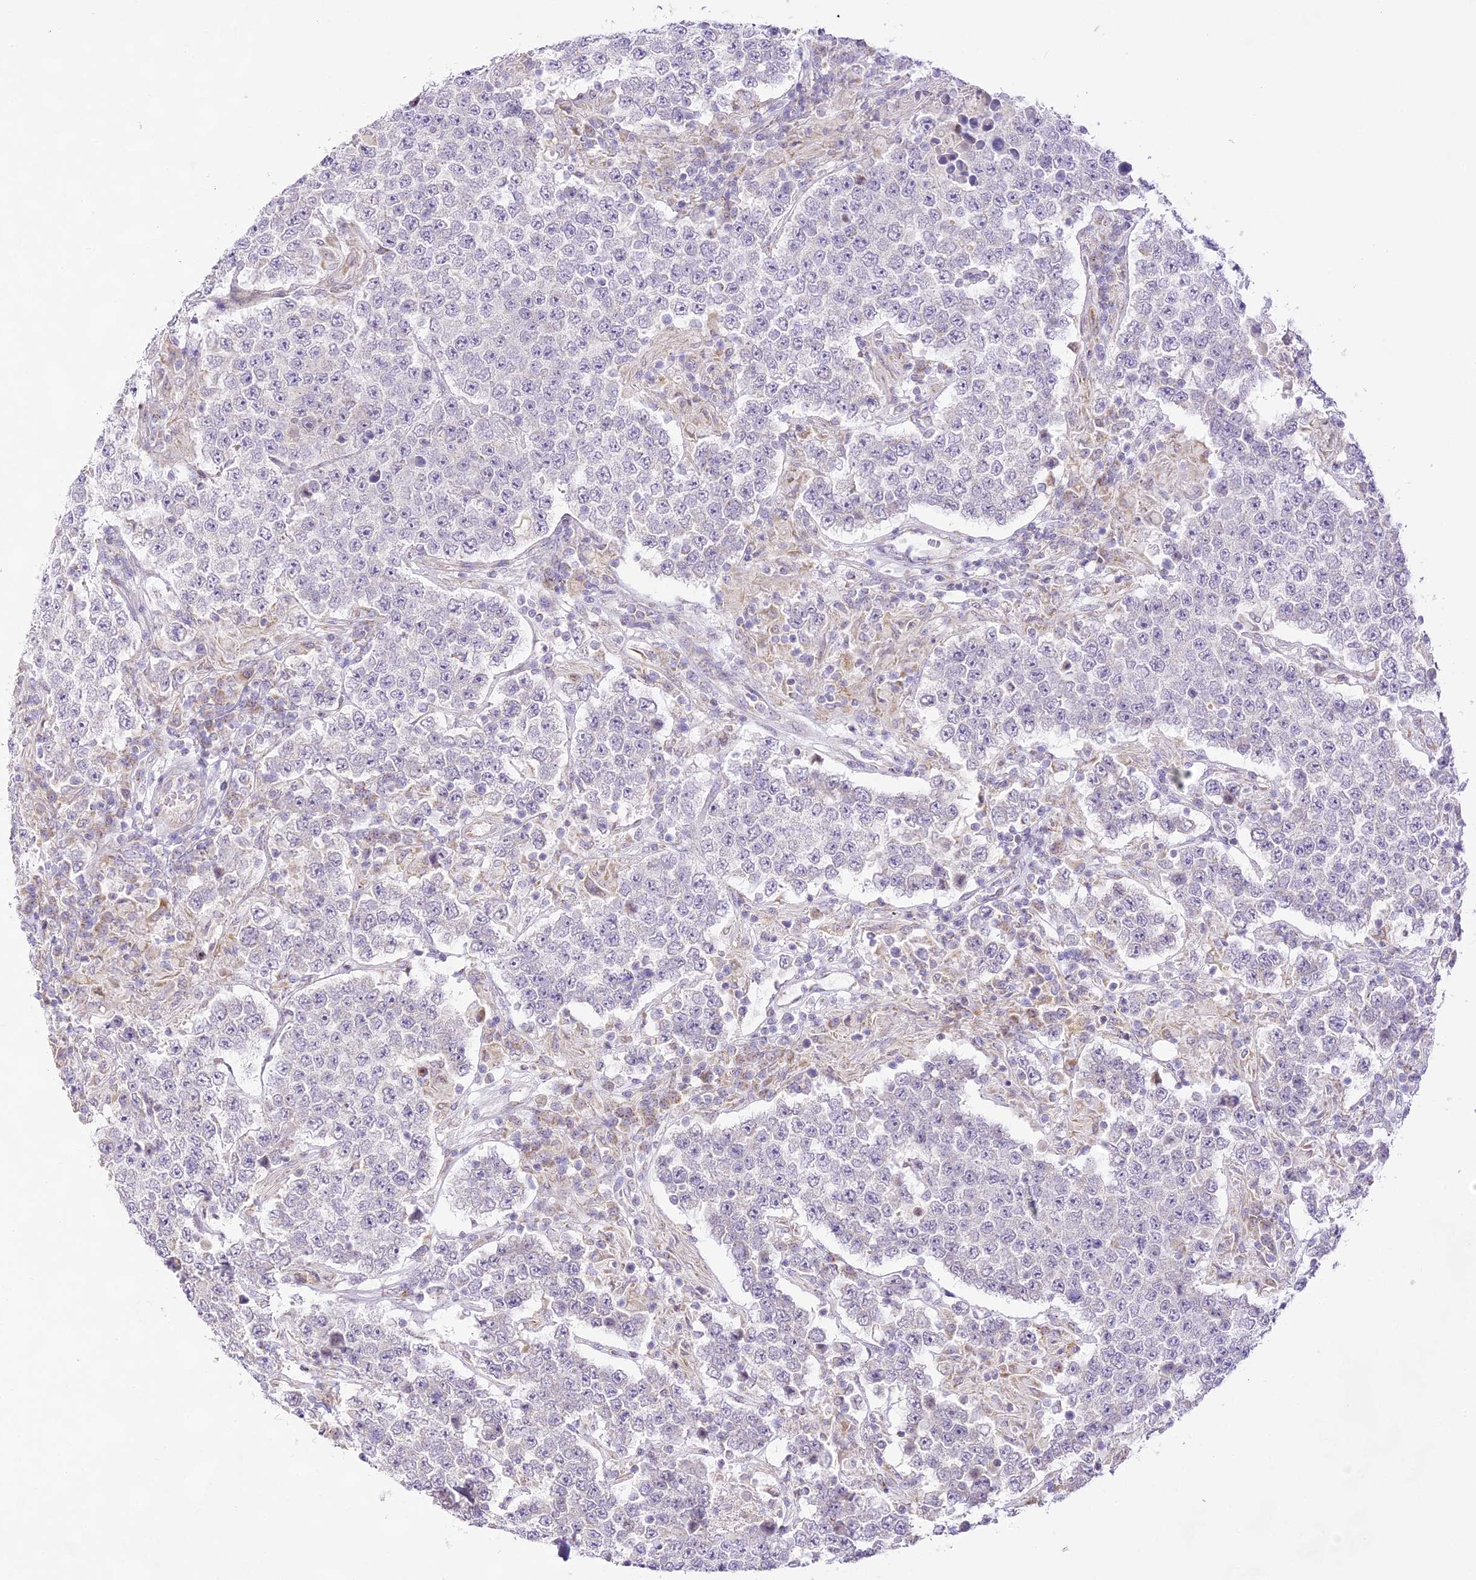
{"staining": {"intensity": "negative", "quantity": "none", "location": "none"}, "tissue": "testis cancer", "cell_type": "Tumor cells", "image_type": "cancer", "snomed": [{"axis": "morphology", "description": "Normal tissue, NOS"}, {"axis": "morphology", "description": "Urothelial carcinoma, High grade"}, {"axis": "morphology", "description": "Seminoma, NOS"}, {"axis": "morphology", "description": "Carcinoma, Embryonal, NOS"}, {"axis": "topography", "description": "Urinary bladder"}, {"axis": "topography", "description": "Testis"}], "caption": "The IHC histopathology image has no significant positivity in tumor cells of testis cancer tissue.", "gene": "CCDC30", "patient": {"sex": "male", "age": 41}}